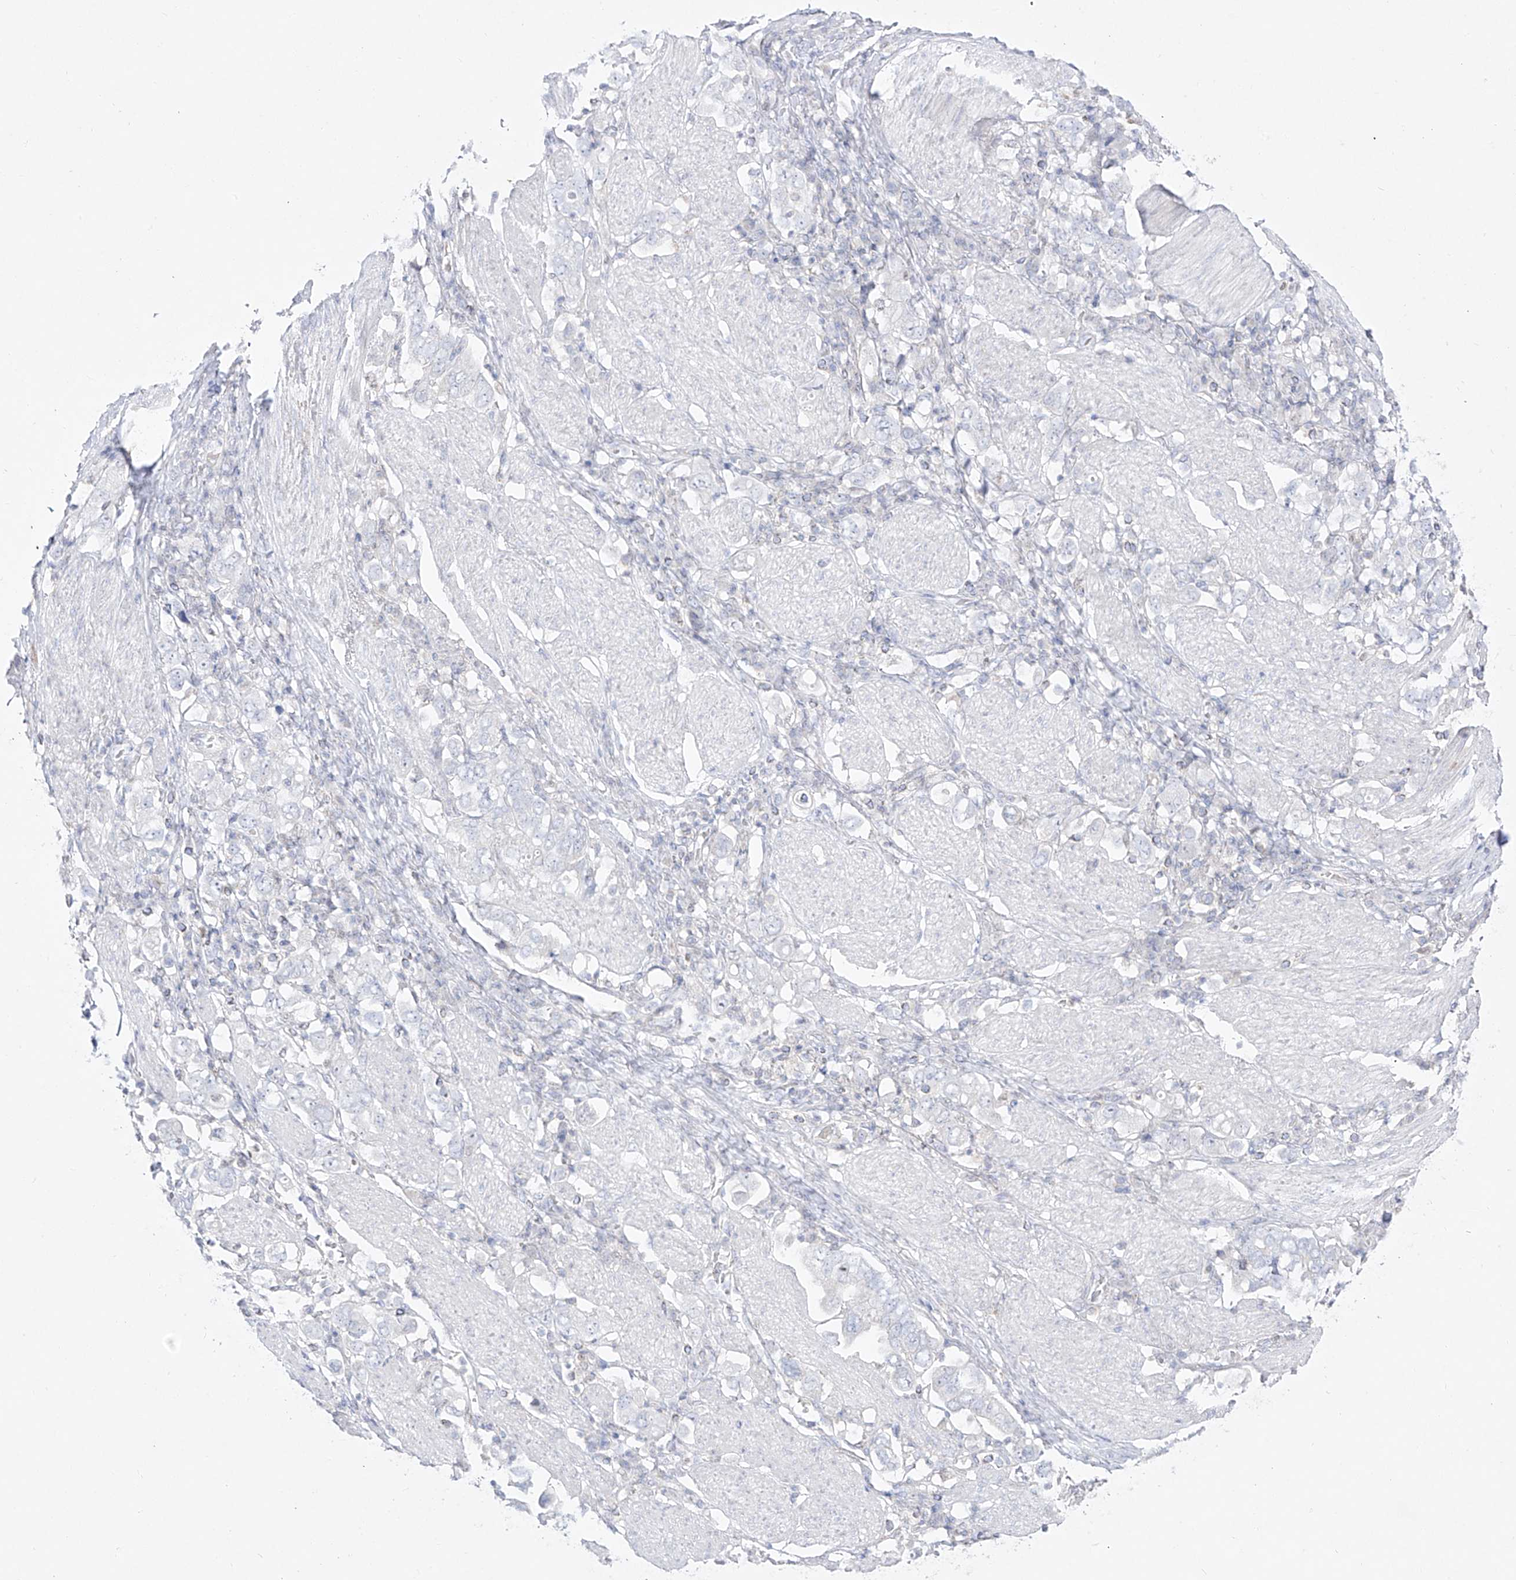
{"staining": {"intensity": "negative", "quantity": "none", "location": "none"}, "tissue": "stomach cancer", "cell_type": "Tumor cells", "image_type": "cancer", "snomed": [{"axis": "morphology", "description": "Adenocarcinoma, NOS"}, {"axis": "topography", "description": "Stomach, upper"}], "caption": "The immunohistochemistry histopathology image has no significant staining in tumor cells of stomach cancer tissue. The staining is performed using DAB (3,3'-diaminobenzidine) brown chromogen with nuclei counter-stained in using hematoxylin.", "gene": "DMKN", "patient": {"sex": "male", "age": 62}}